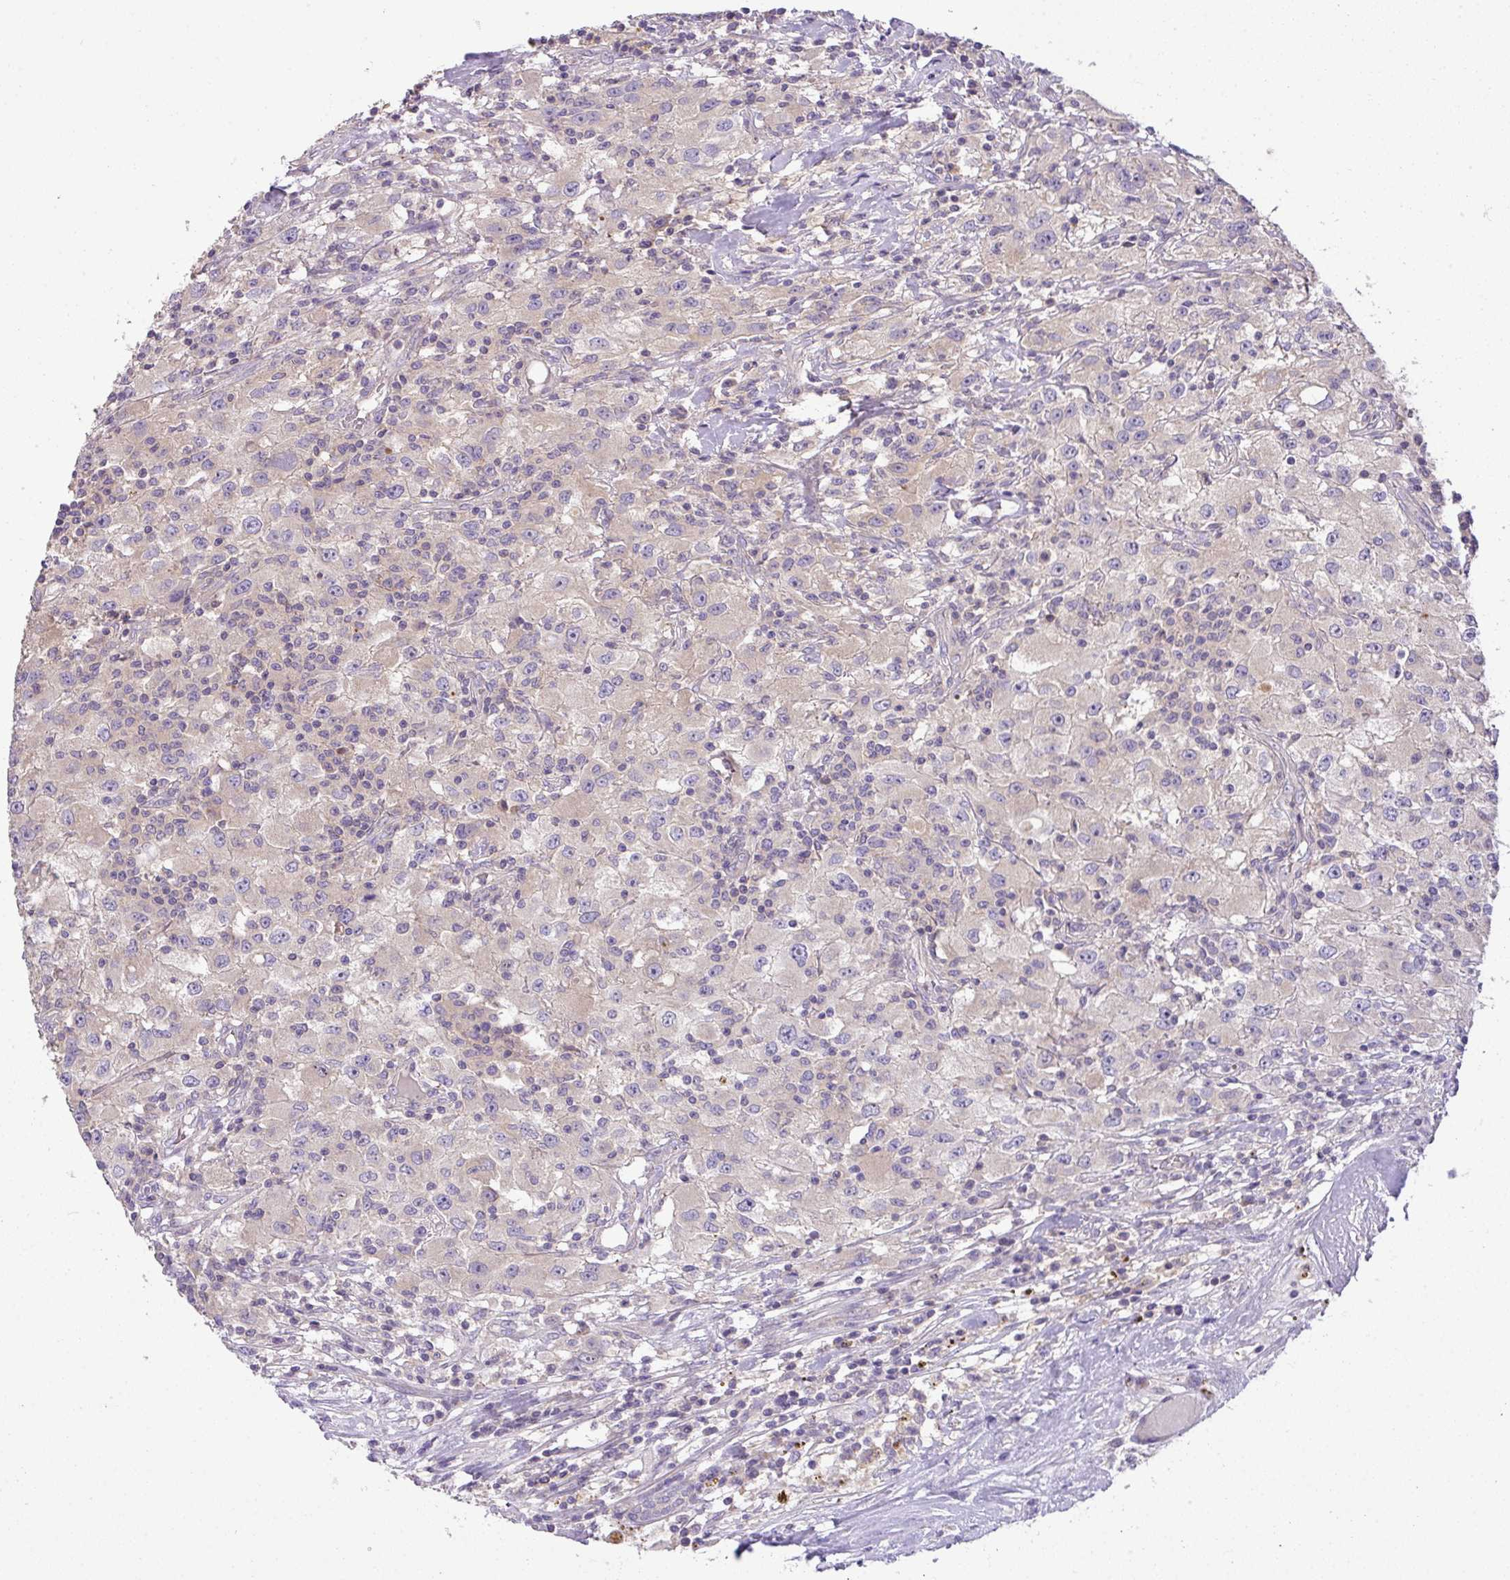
{"staining": {"intensity": "negative", "quantity": "none", "location": "none"}, "tissue": "renal cancer", "cell_type": "Tumor cells", "image_type": "cancer", "snomed": [{"axis": "morphology", "description": "Adenocarcinoma, NOS"}, {"axis": "topography", "description": "Kidney"}], "caption": "The histopathology image reveals no staining of tumor cells in renal adenocarcinoma. (DAB (3,3'-diaminobenzidine) immunohistochemistry (IHC), high magnification).", "gene": "HOXC13", "patient": {"sex": "female", "age": 67}}